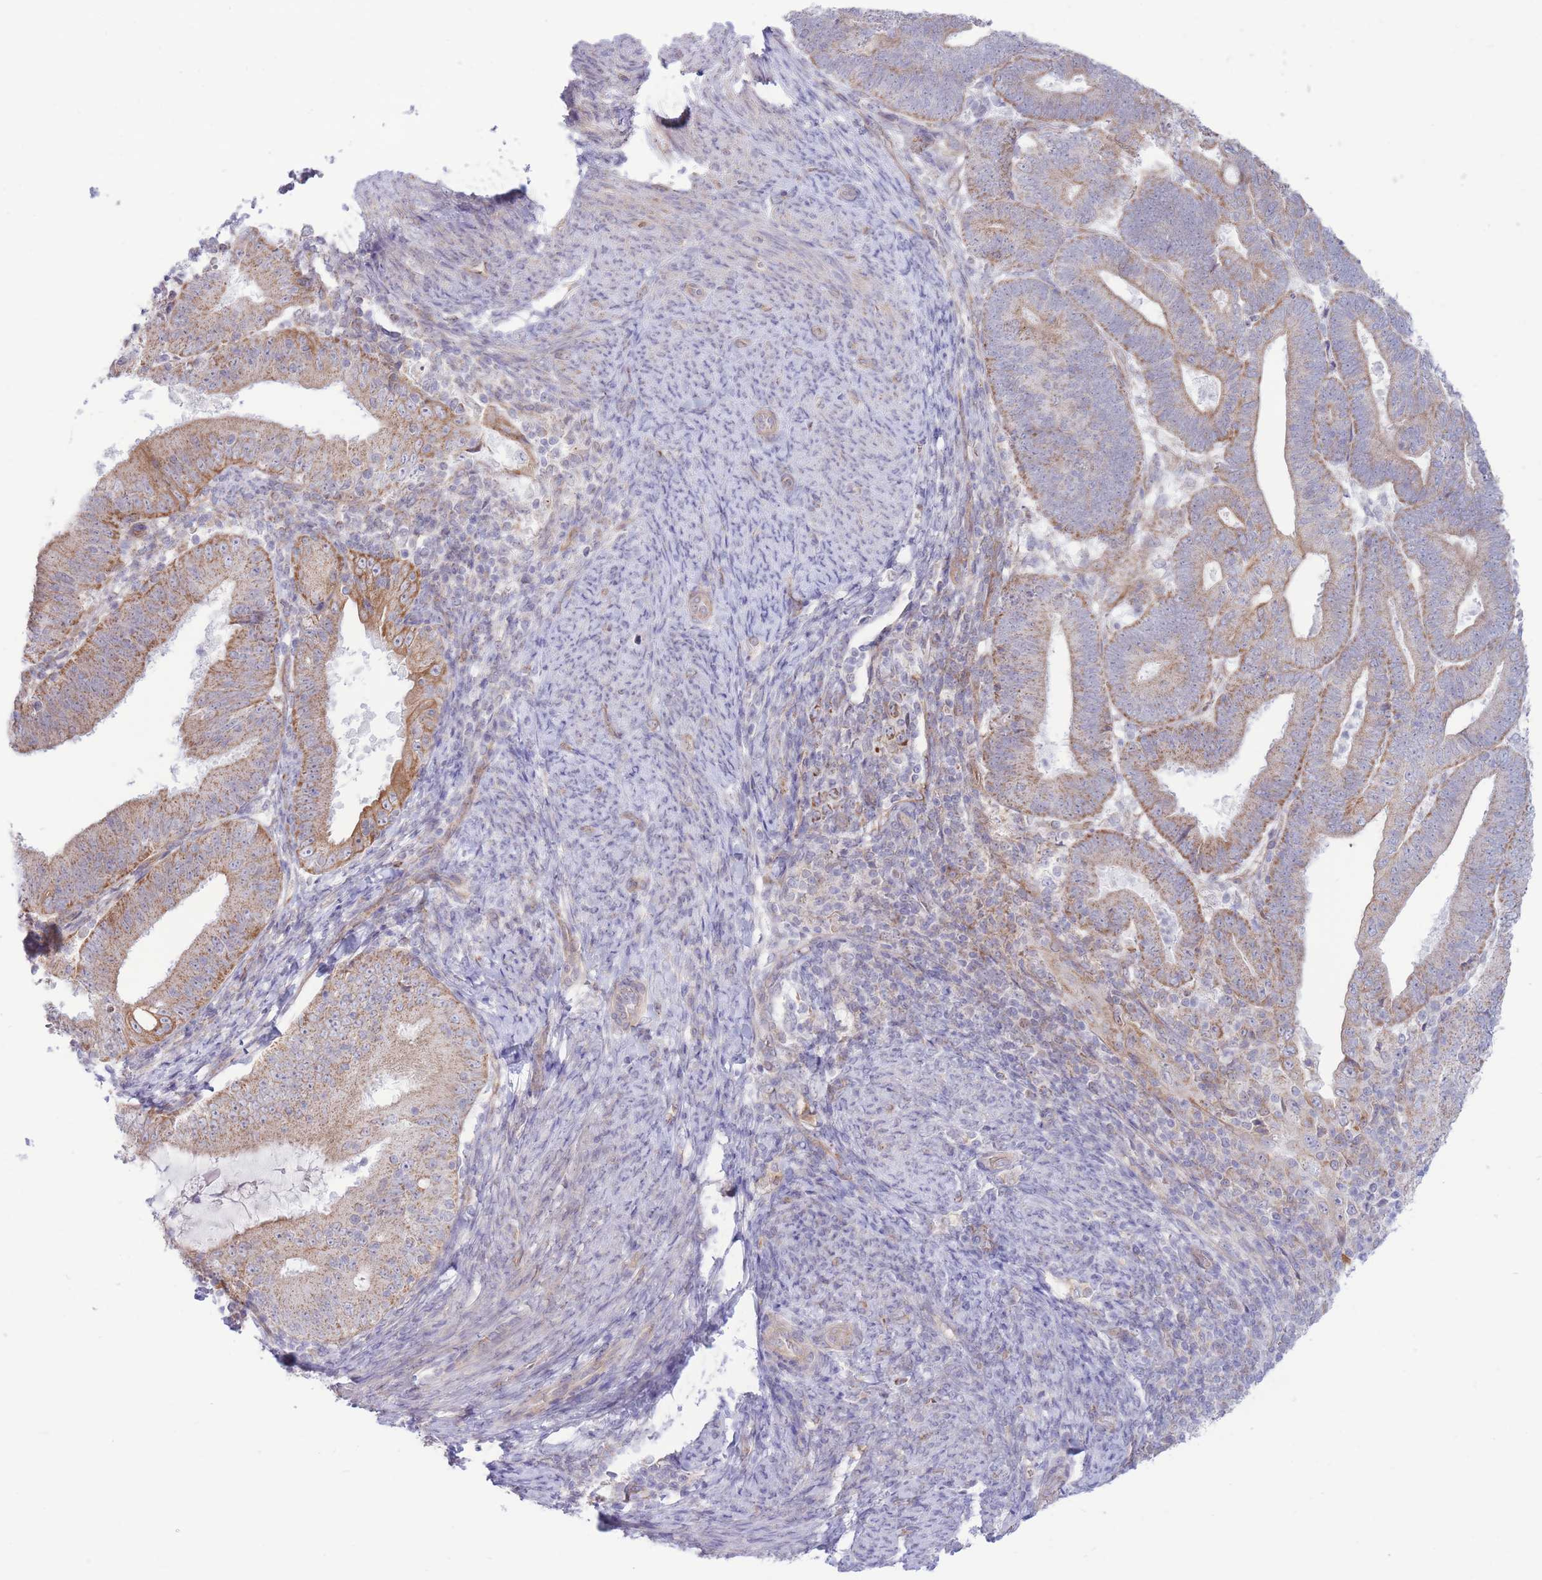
{"staining": {"intensity": "moderate", "quantity": "25%-75%", "location": "cytoplasmic/membranous"}, "tissue": "endometrial cancer", "cell_type": "Tumor cells", "image_type": "cancer", "snomed": [{"axis": "morphology", "description": "Adenocarcinoma, NOS"}, {"axis": "topography", "description": "Endometrium"}], "caption": "Moderate cytoplasmic/membranous protein positivity is appreciated in approximately 25%-75% of tumor cells in endometrial cancer. (Brightfield microscopy of DAB IHC at high magnification).", "gene": "MRPS31", "patient": {"sex": "female", "age": 70}}